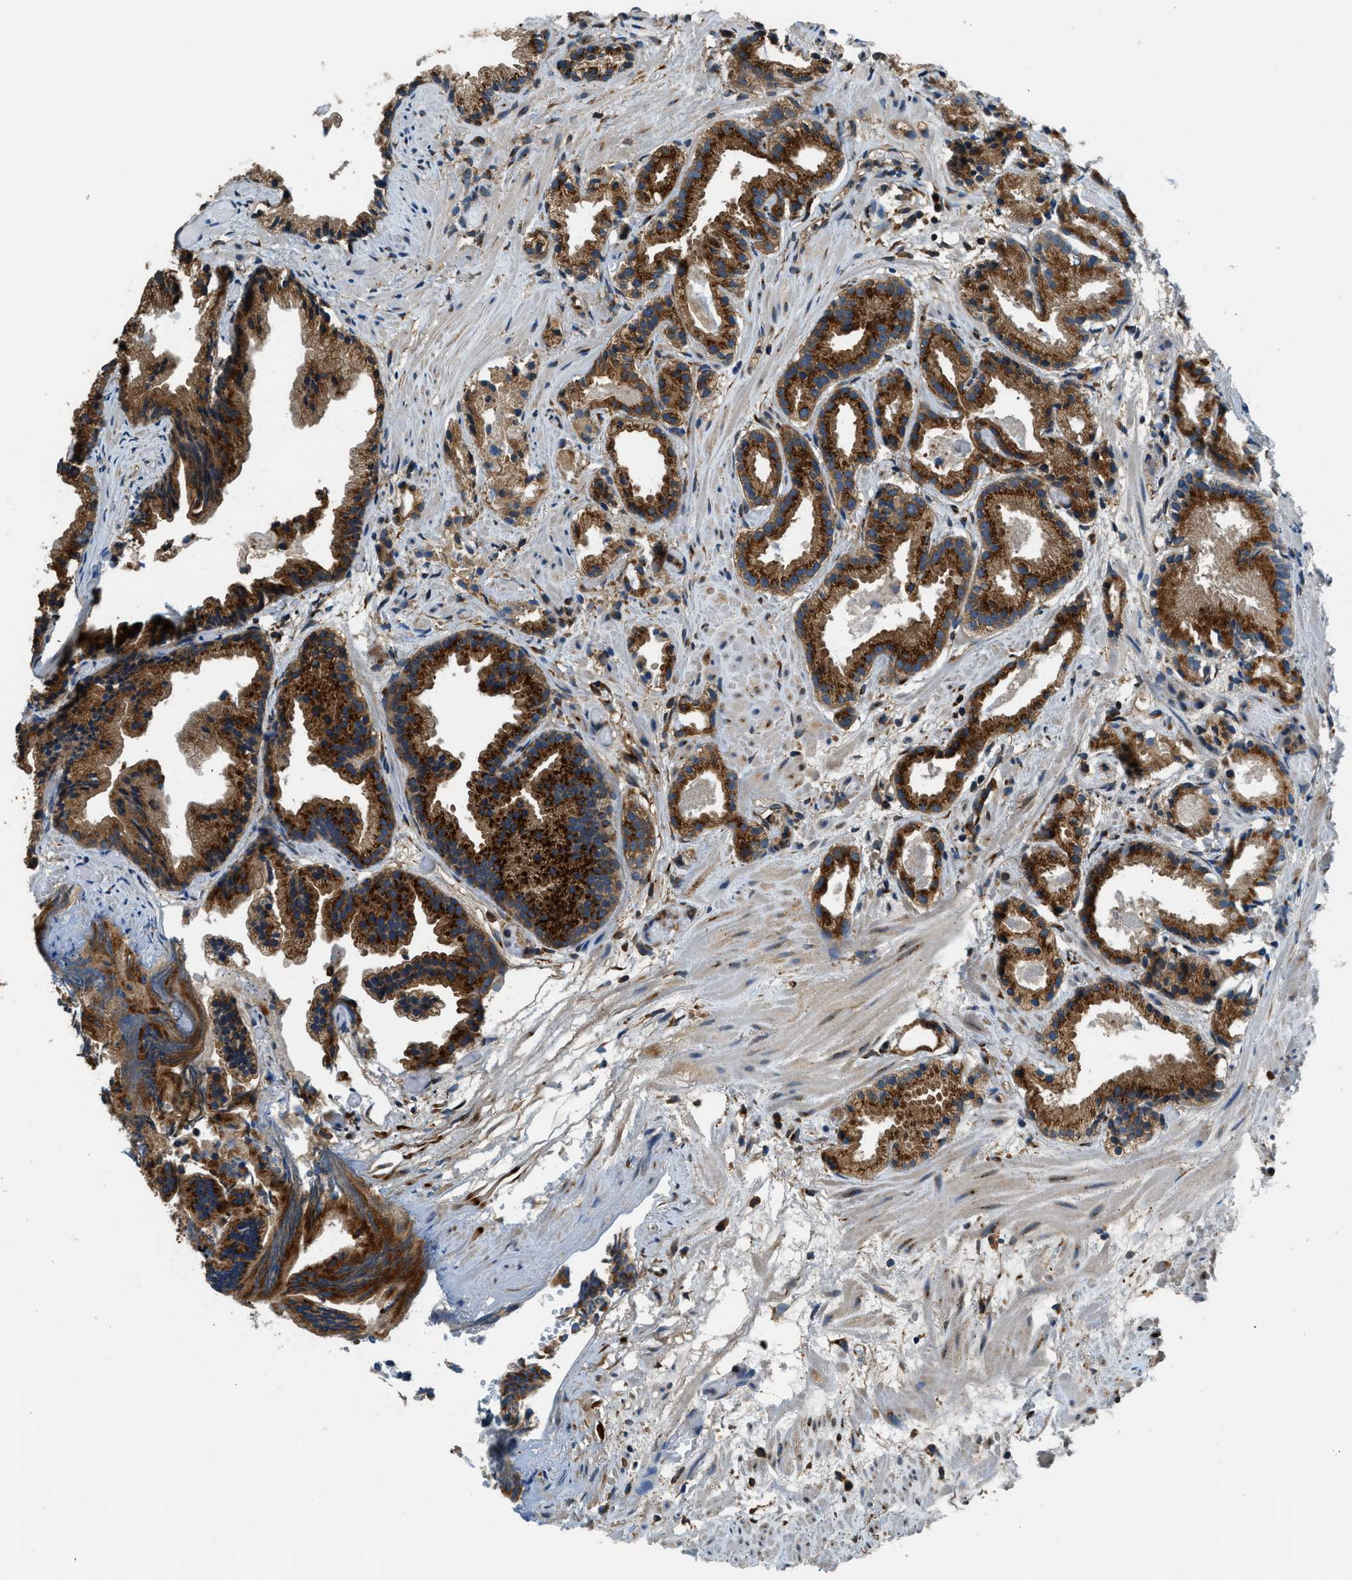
{"staining": {"intensity": "strong", "quantity": ">75%", "location": "cytoplasmic/membranous"}, "tissue": "prostate cancer", "cell_type": "Tumor cells", "image_type": "cancer", "snomed": [{"axis": "morphology", "description": "Adenocarcinoma, Low grade"}, {"axis": "topography", "description": "Prostate"}], "caption": "High-power microscopy captured an IHC image of prostate cancer (low-grade adenocarcinoma), revealing strong cytoplasmic/membranous positivity in approximately >75% of tumor cells.", "gene": "ARFGAP2", "patient": {"sex": "male", "age": 89}}